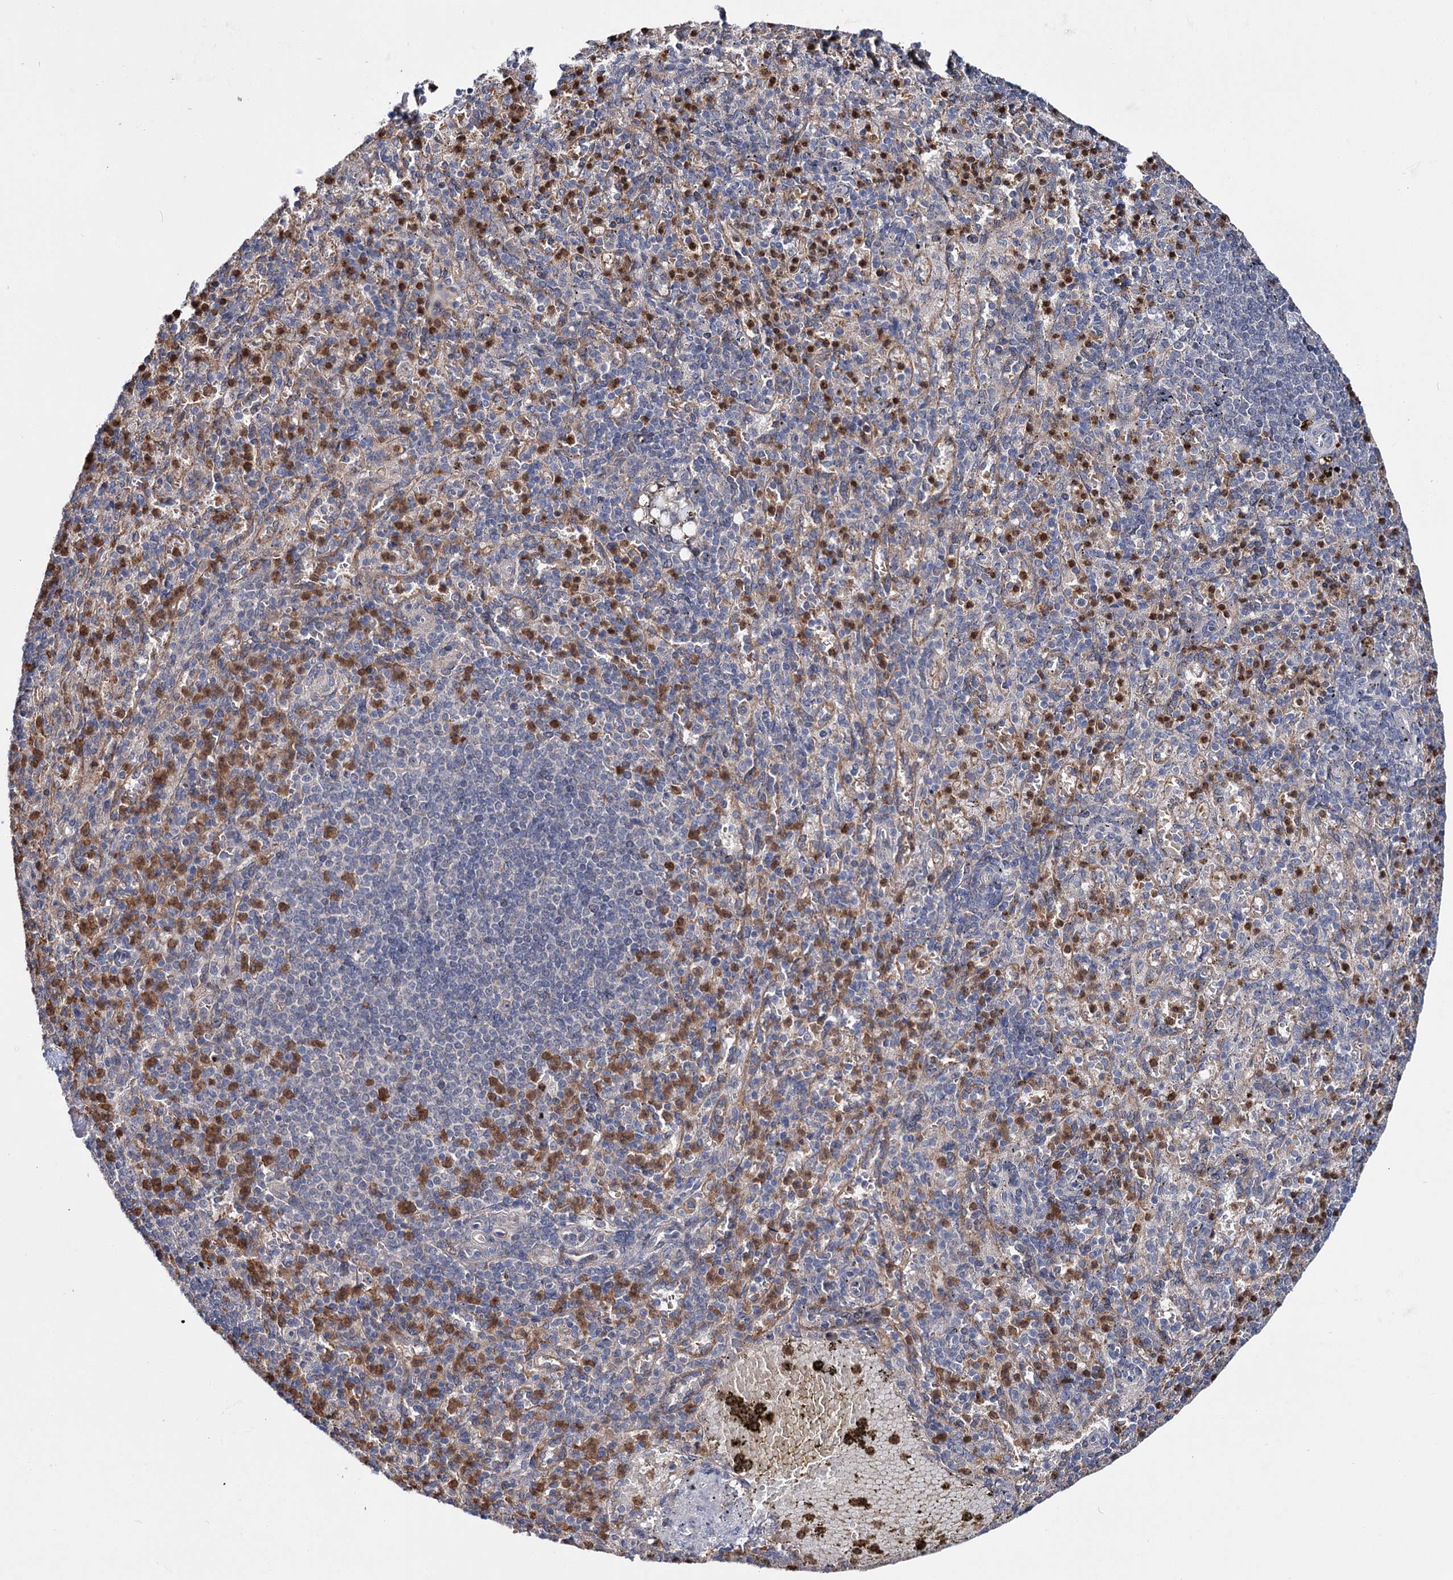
{"staining": {"intensity": "strong", "quantity": "25%-75%", "location": "cytoplasmic/membranous,nuclear"}, "tissue": "spleen", "cell_type": "Cells in red pulp", "image_type": "normal", "snomed": [{"axis": "morphology", "description": "Normal tissue, NOS"}, {"axis": "topography", "description": "Spleen"}], "caption": "Approximately 25%-75% of cells in red pulp in unremarkable spleen display strong cytoplasmic/membranous,nuclear protein positivity as visualized by brown immunohistochemical staining.", "gene": "PTPN3", "patient": {"sex": "female", "age": 74}}